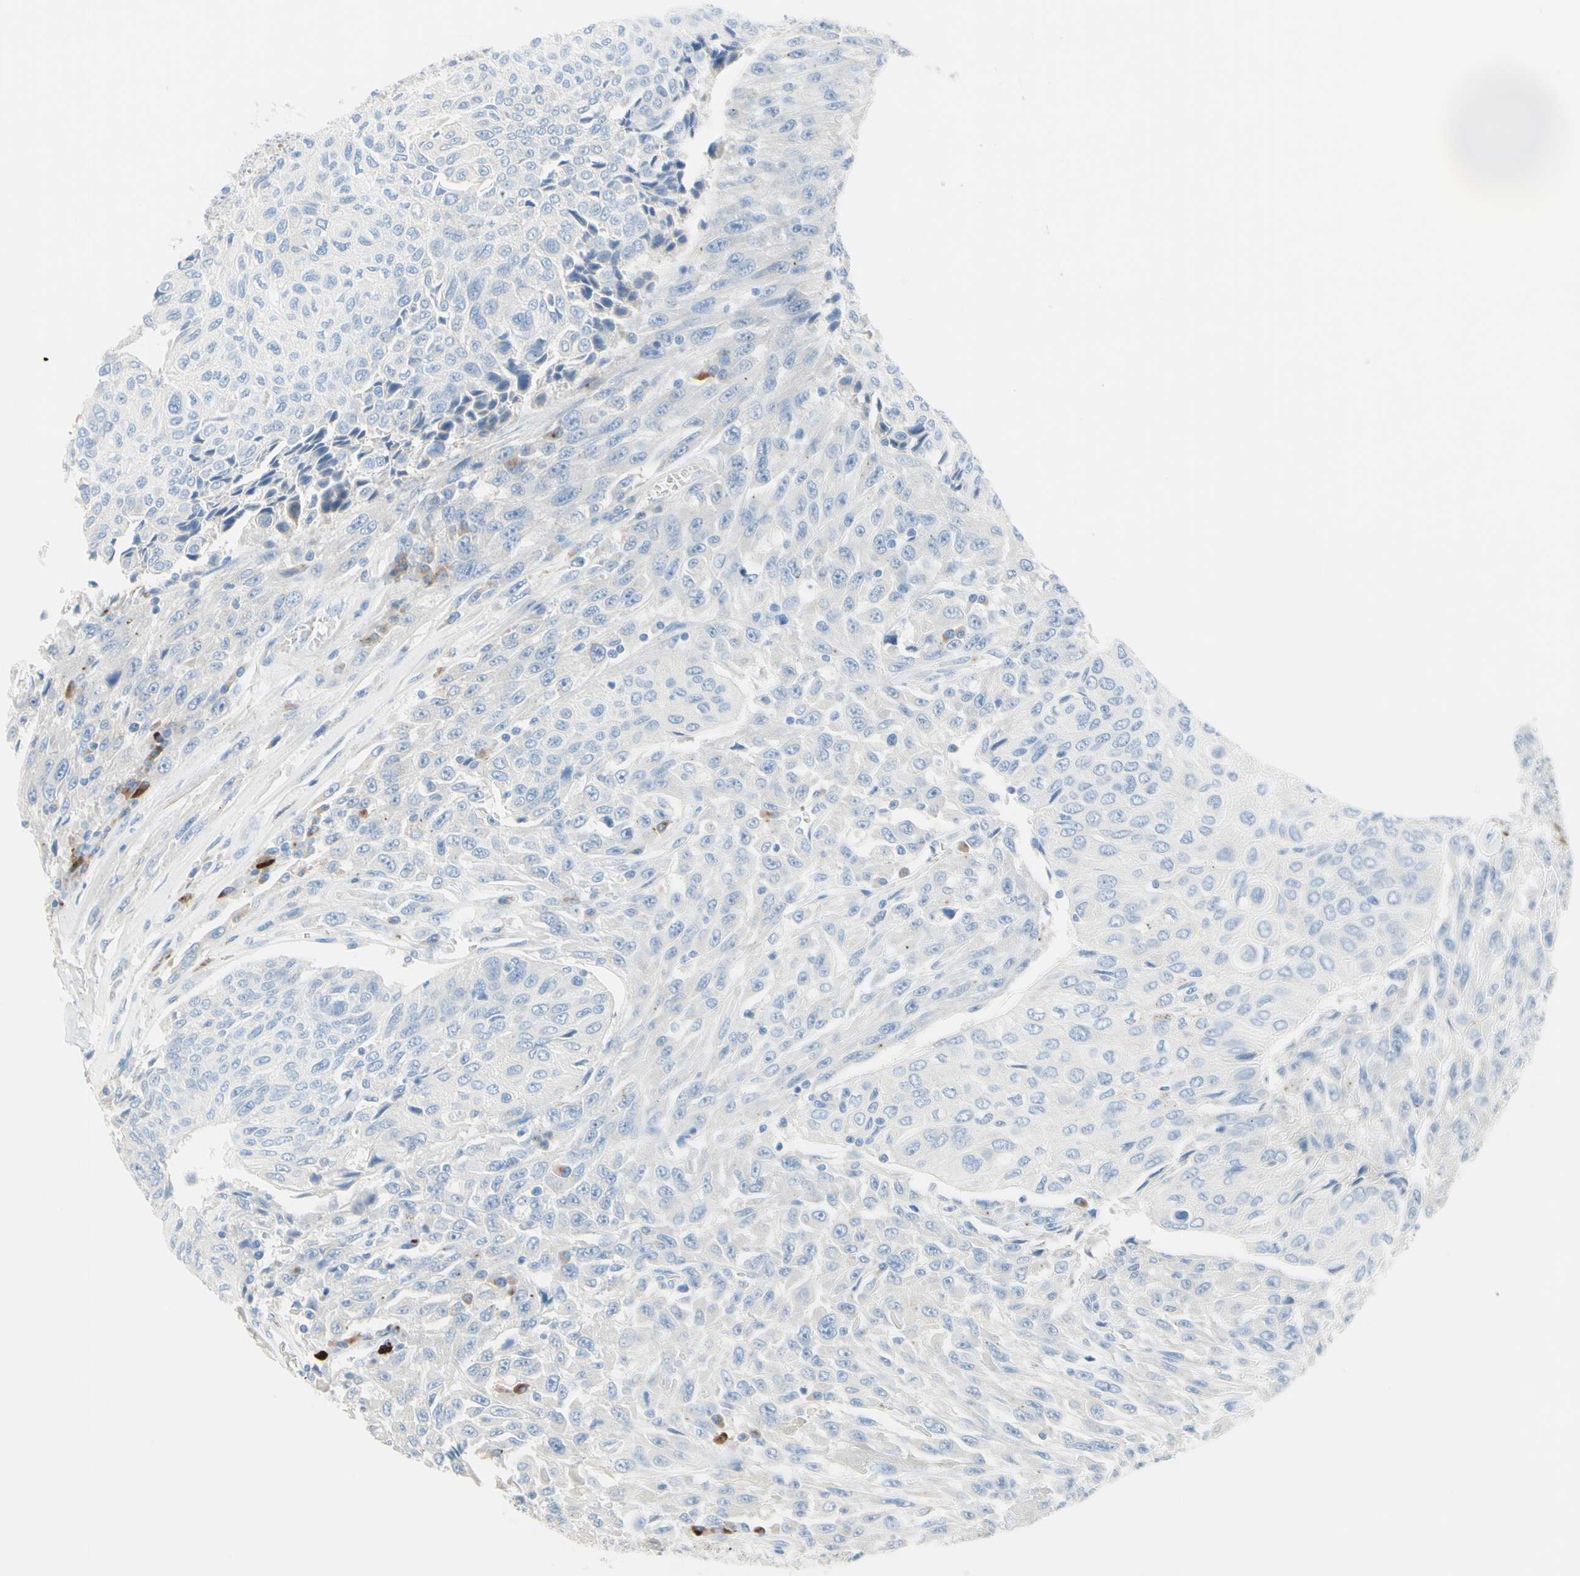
{"staining": {"intensity": "negative", "quantity": "none", "location": "none"}, "tissue": "urothelial cancer", "cell_type": "Tumor cells", "image_type": "cancer", "snomed": [{"axis": "morphology", "description": "Urothelial carcinoma, High grade"}, {"axis": "topography", "description": "Urinary bladder"}], "caption": "DAB immunohistochemical staining of urothelial cancer reveals no significant positivity in tumor cells.", "gene": "IL6ST", "patient": {"sex": "male", "age": 66}}